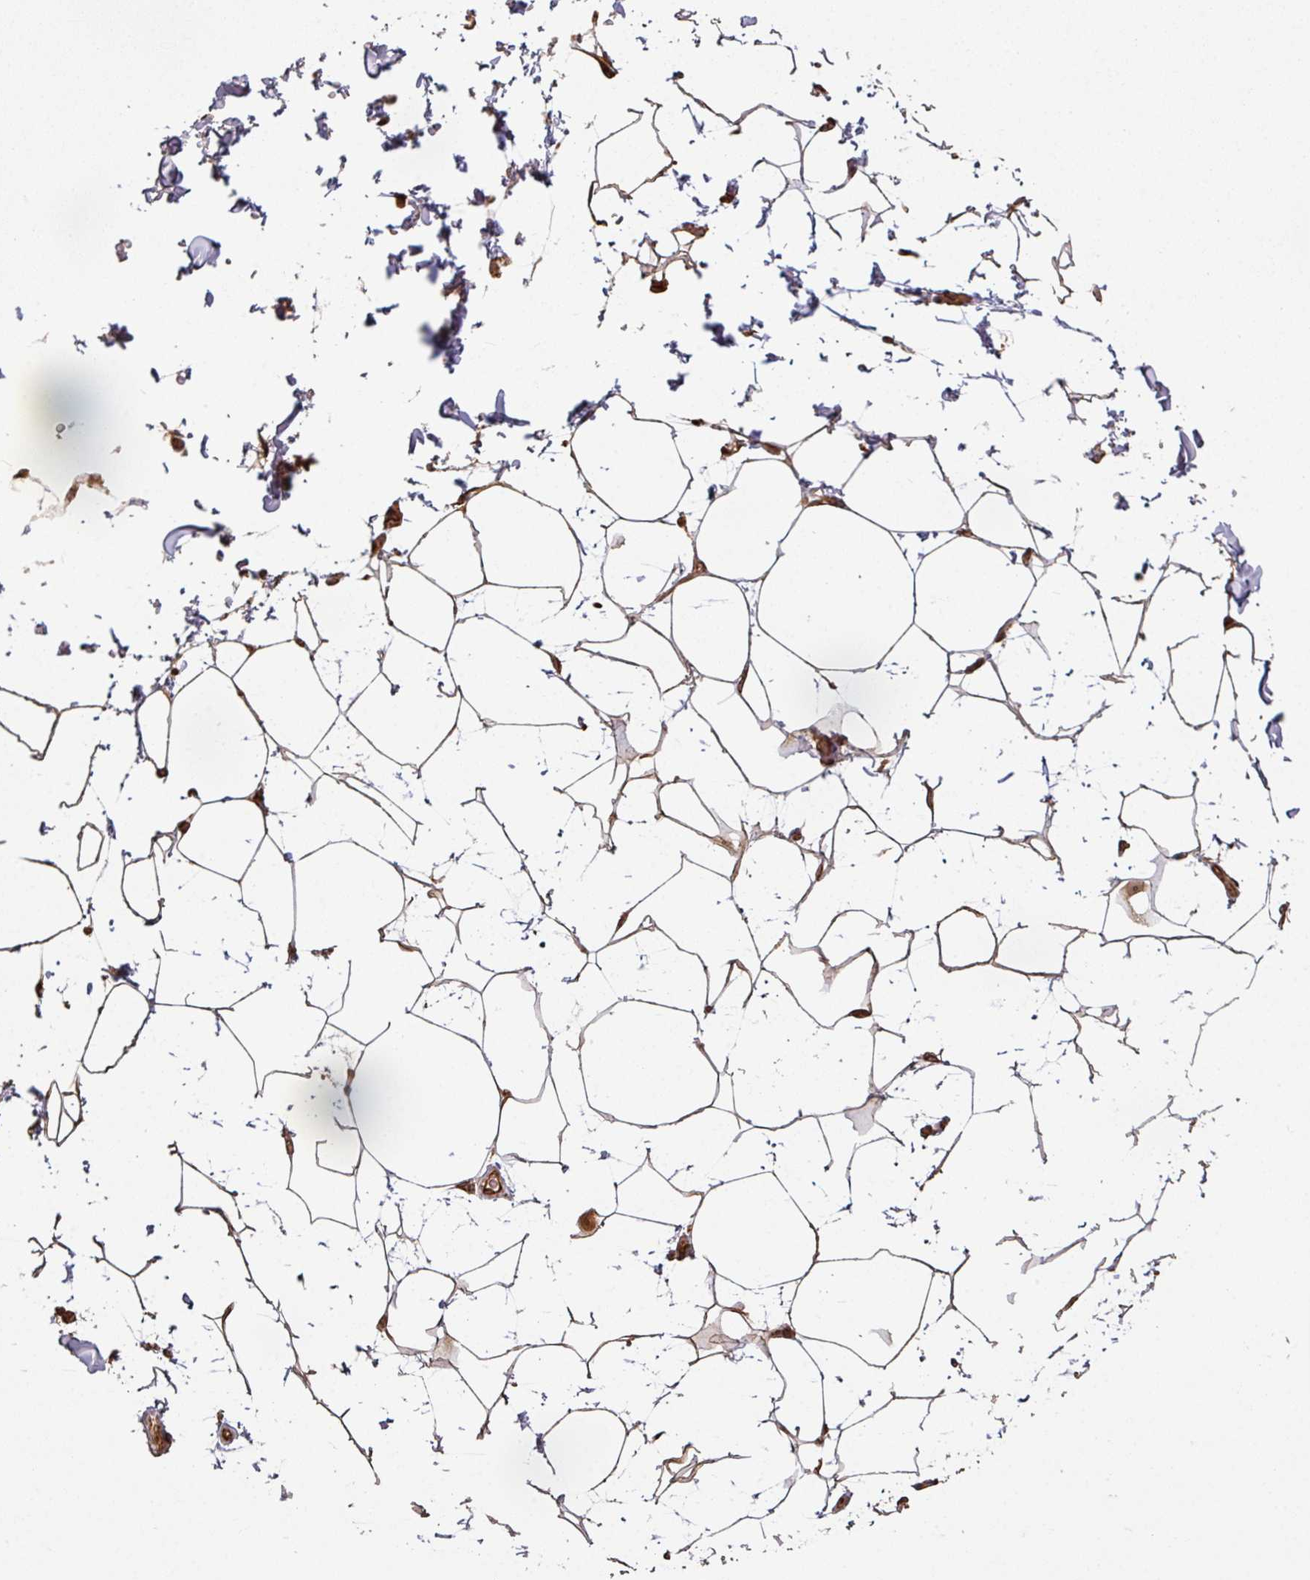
{"staining": {"intensity": "moderate", "quantity": ">75%", "location": "cytoplasmic/membranous"}, "tissue": "adipose tissue", "cell_type": "Adipocytes", "image_type": "normal", "snomed": [{"axis": "morphology", "description": "Normal tissue, NOS"}, {"axis": "topography", "description": "Vascular tissue"}, {"axis": "topography", "description": "Peripheral nerve tissue"}], "caption": "Immunohistochemical staining of unremarkable adipose tissue demonstrates medium levels of moderate cytoplasmic/membranous positivity in about >75% of adipocytes.", "gene": "TRAP1", "patient": {"sex": "male", "age": 41}}